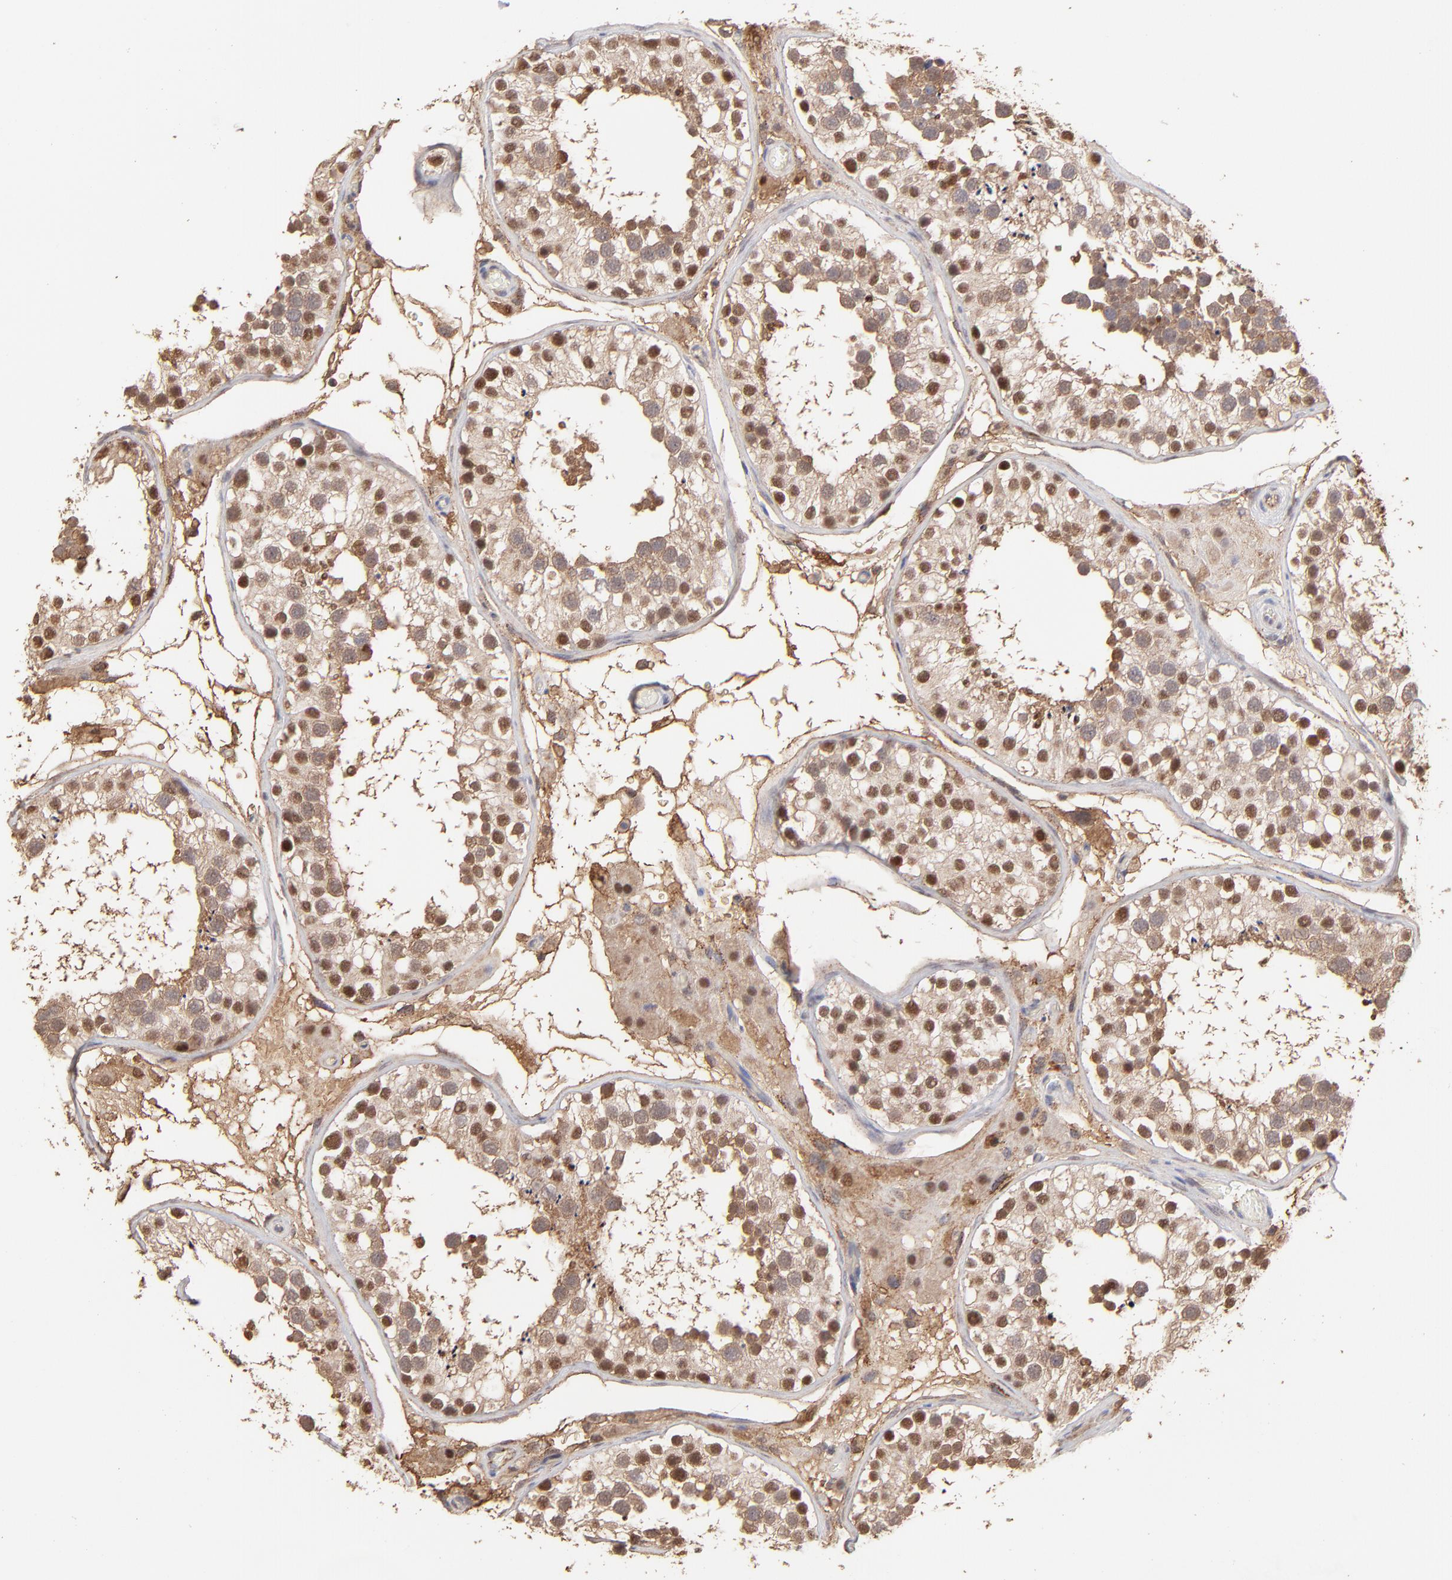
{"staining": {"intensity": "moderate", "quantity": "25%-75%", "location": "cytoplasmic/membranous,nuclear"}, "tissue": "testis", "cell_type": "Cells in seminiferous ducts", "image_type": "normal", "snomed": [{"axis": "morphology", "description": "Normal tissue, NOS"}, {"axis": "topography", "description": "Testis"}], "caption": "This image demonstrates immunohistochemistry (IHC) staining of normal testis, with medium moderate cytoplasmic/membranous,nuclear expression in approximately 25%-75% of cells in seminiferous ducts.", "gene": "PSMD14", "patient": {"sex": "male", "age": 26}}